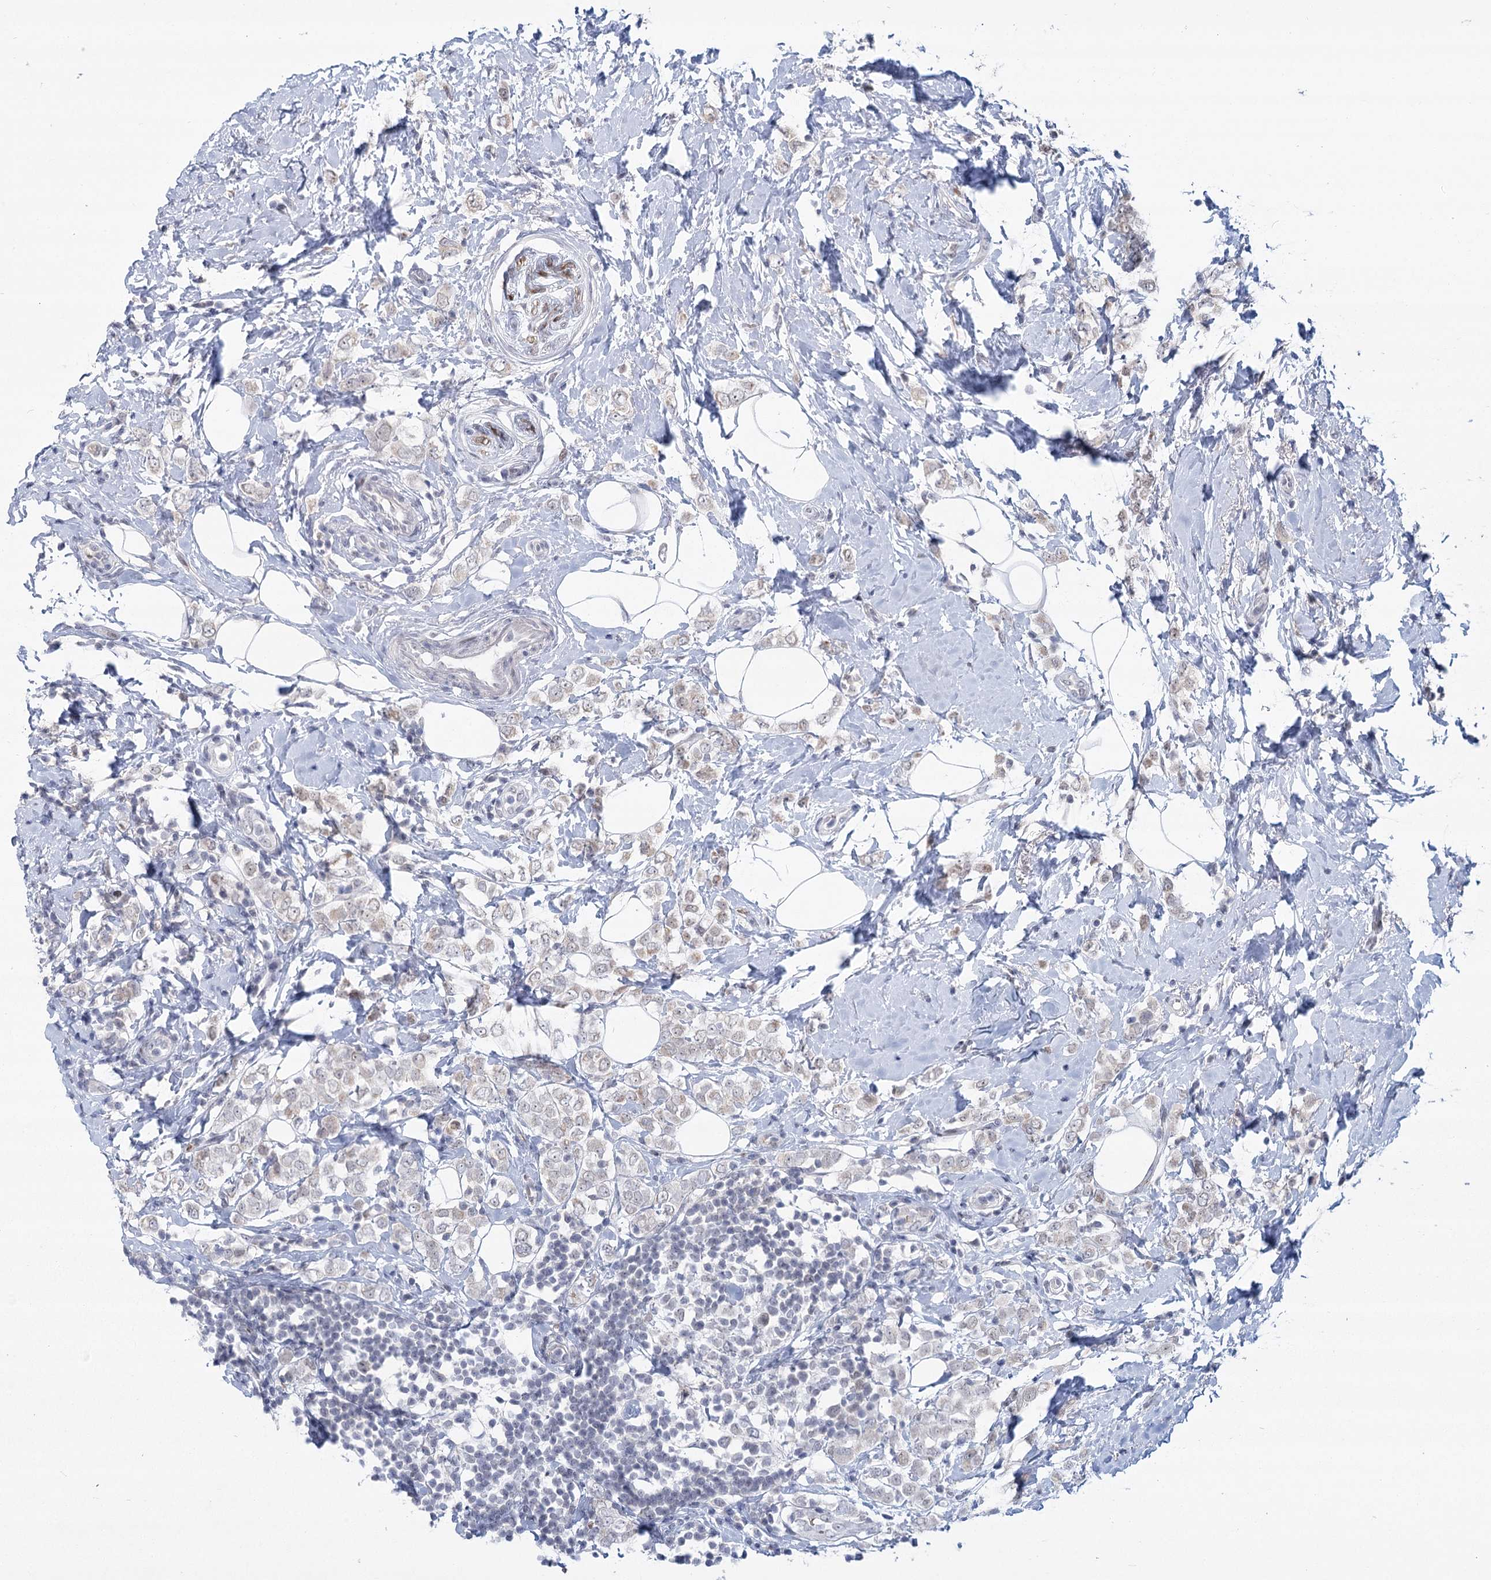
{"staining": {"intensity": "negative", "quantity": "none", "location": "none"}, "tissue": "breast cancer", "cell_type": "Tumor cells", "image_type": "cancer", "snomed": [{"axis": "morphology", "description": "Lobular carcinoma"}, {"axis": "topography", "description": "Breast"}], "caption": "Tumor cells show no significant protein positivity in lobular carcinoma (breast).", "gene": "NSMCE4A", "patient": {"sex": "female", "age": 47}}